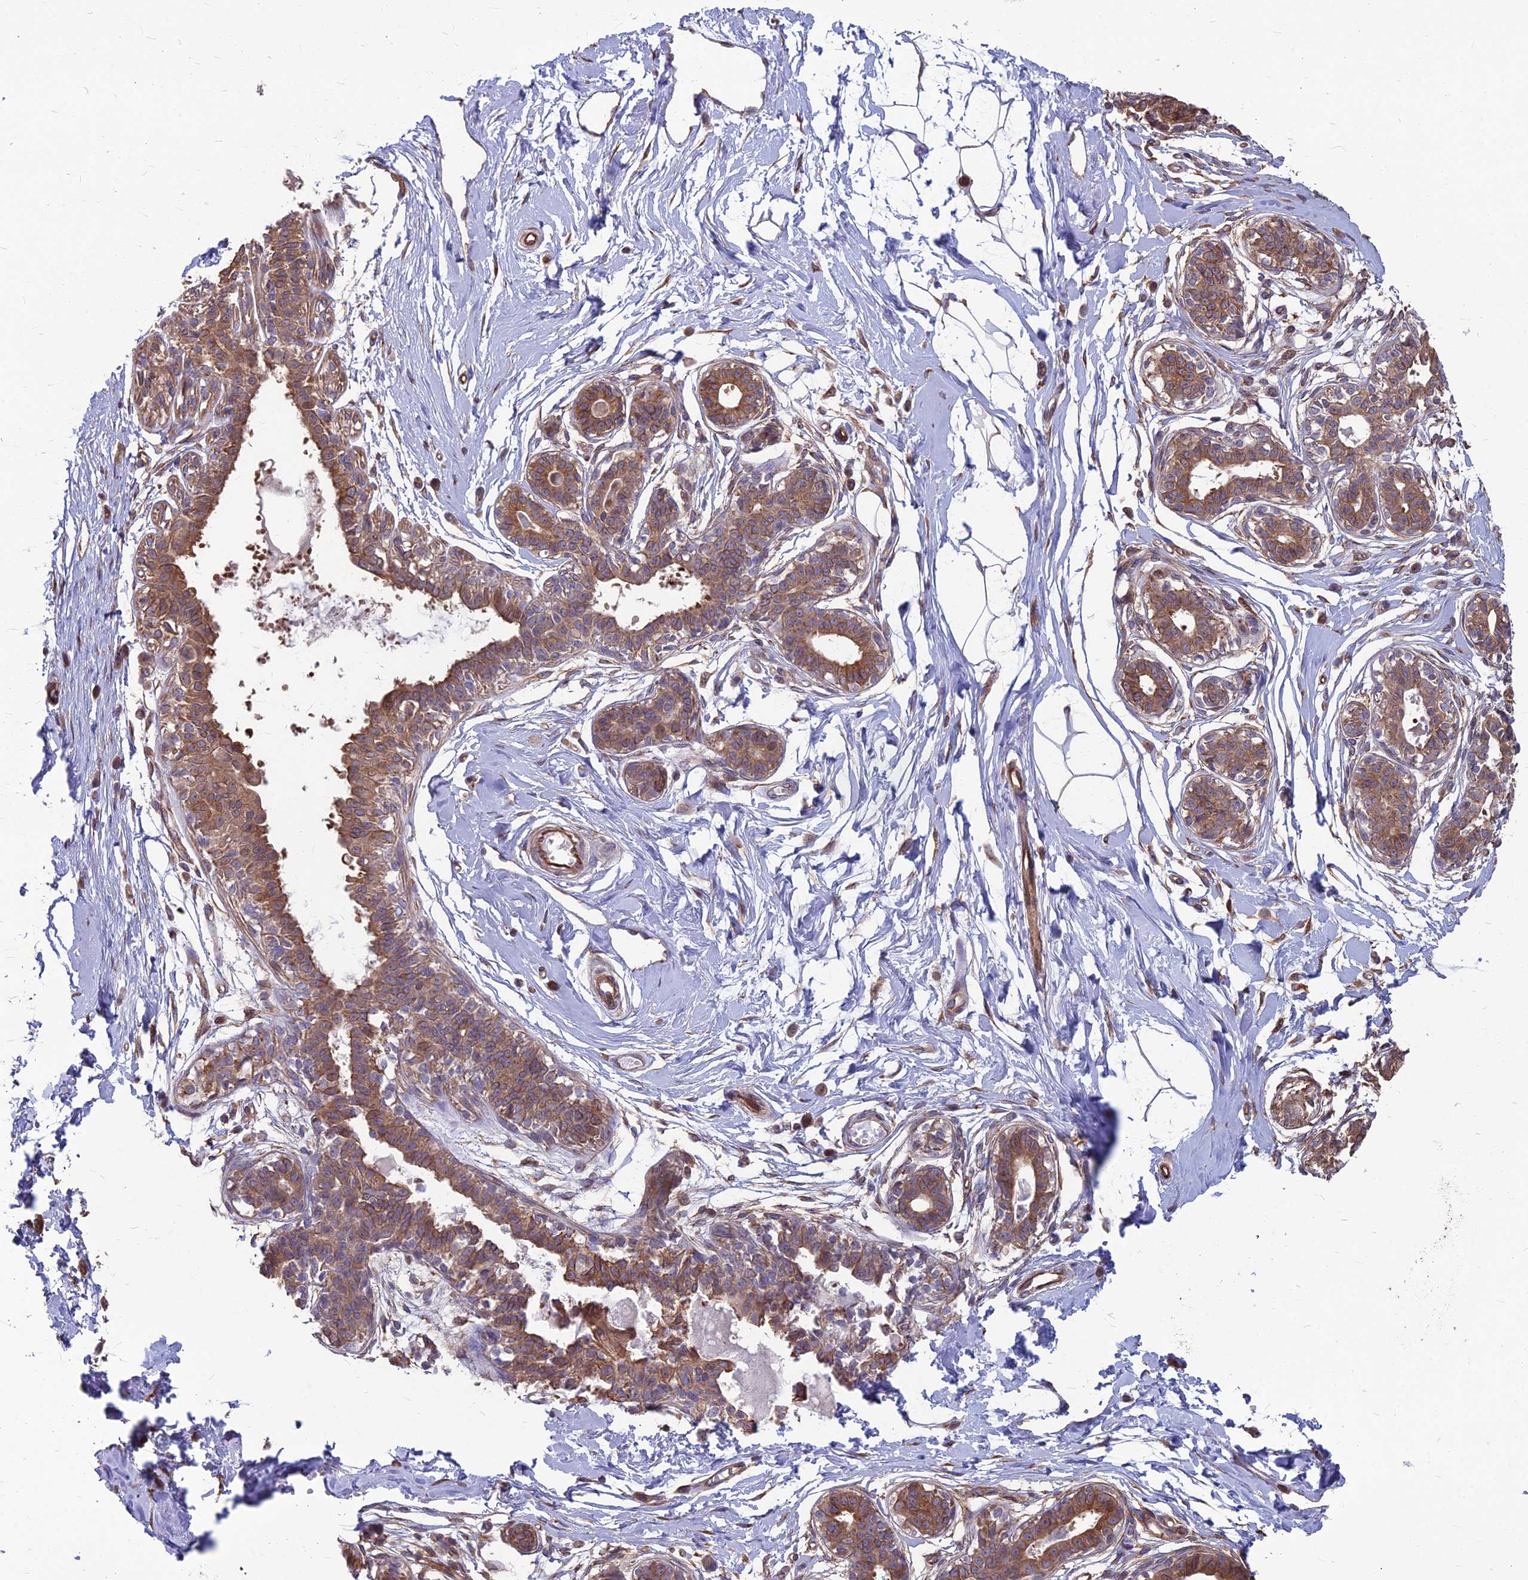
{"staining": {"intensity": "negative", "quantity": "none", "location": "none"}, "tissue": "breast", "cell_type": "Adipocytes", "image_type": "normal", "snomed": [{"axis": "morphology", "description": "Normal tissue, NOS"}, {"axis": "topography", "description": "Breast"}], "caption": "Immunohistochemistry micrograph of benign human breast stained for a protein (brown), which reveals no expression in adipocytes.", "gene": "LSM6", "patient": {"sex": "female", "age": 45}}